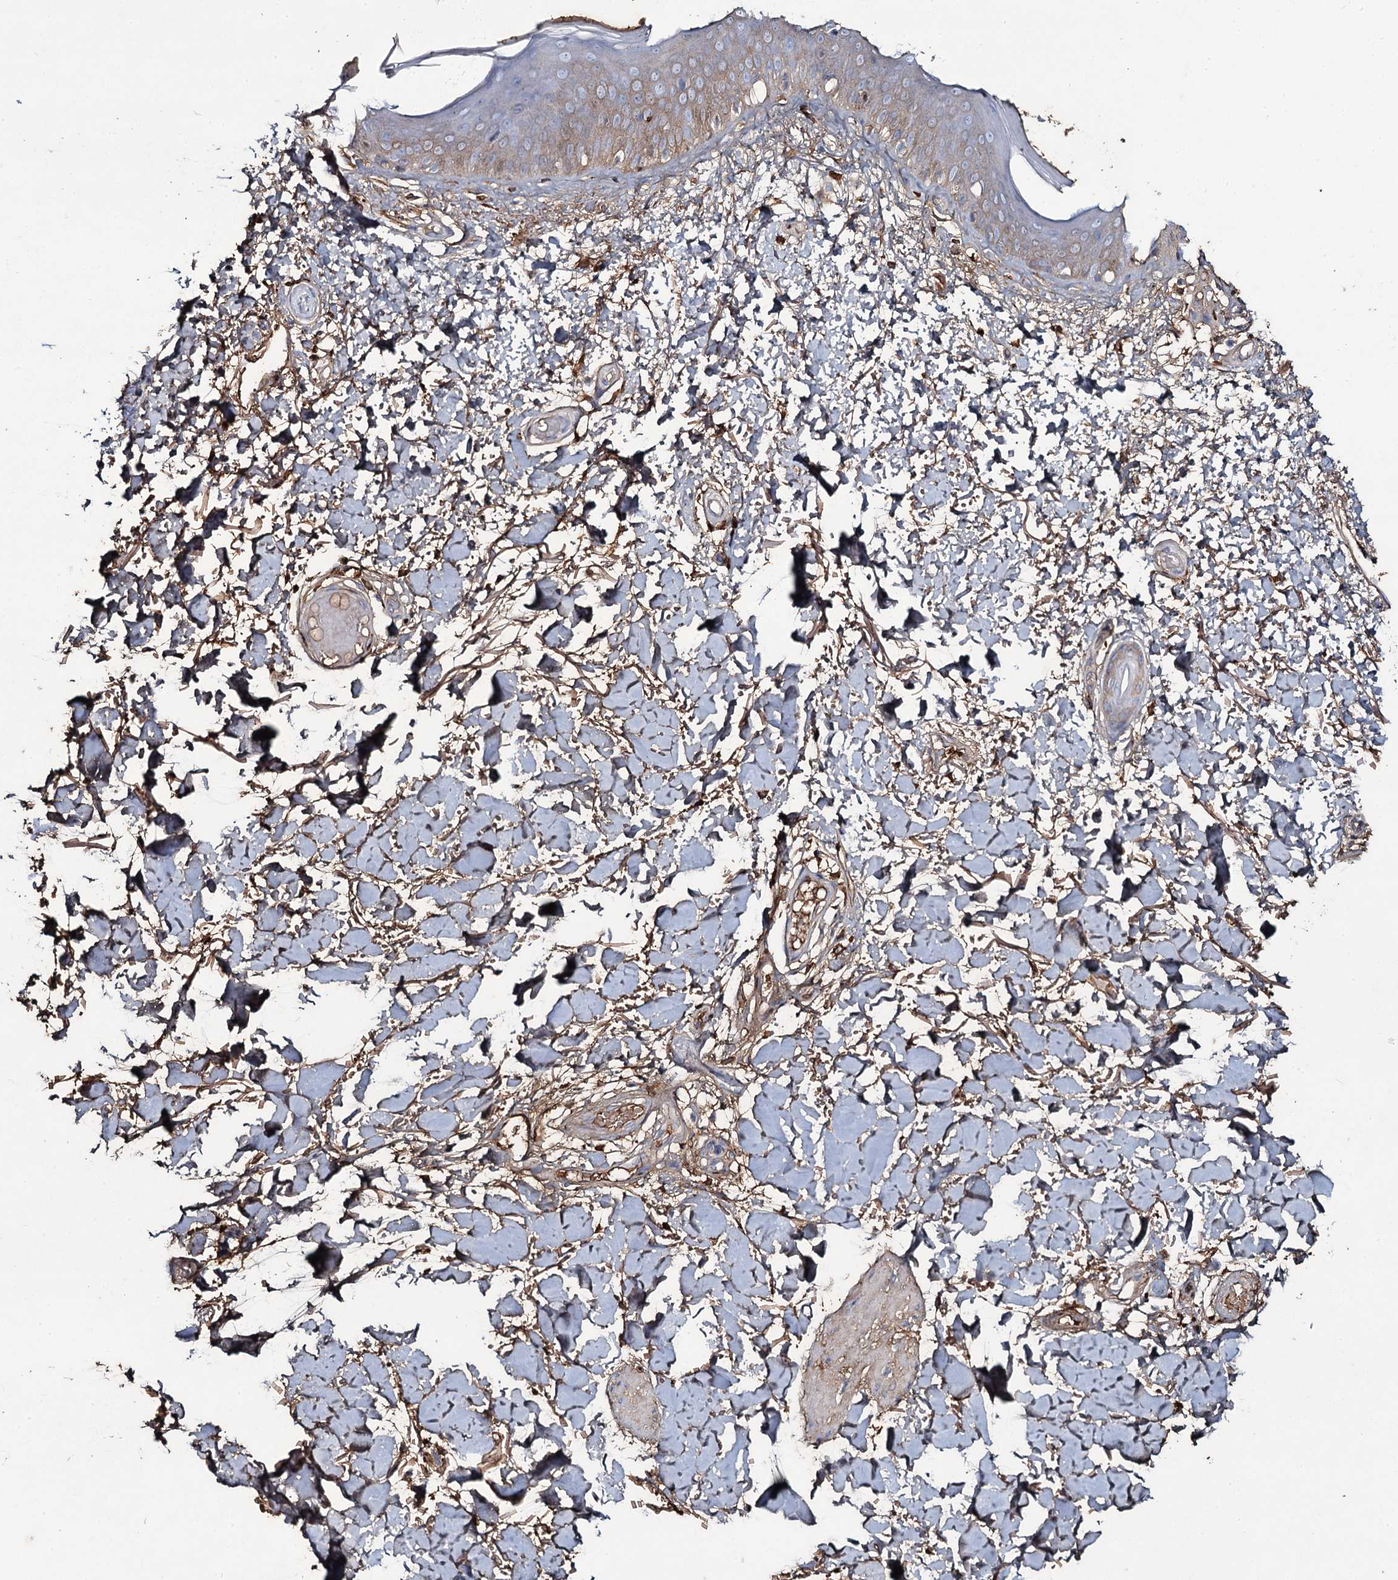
{"staining": {"intensity": "moderate", "quantity": ">75%", "location": "cytoplasmic/membranous"}, "tissue": "skin", "cell_type": "Fibroblasts", "image_type": "normal", "snomed": [{"axis": "morphology", "description": "Normal tissue, NOS"}, {"axis": "topography", "description": "Skin"}], "caption": "Immunohistochemistry (IHC) histopathology image of unremarkable skin: human skin stained using immunohistochemistry (IHC) shows medium levels of moderate protein expression localized specifically in the cytoplasmic/membranous of fibroblasts, appearing as a cytoplasmic/membranous brown color.", "gene": "EDN1", "patient": {"sex": "male", "age": 62}}